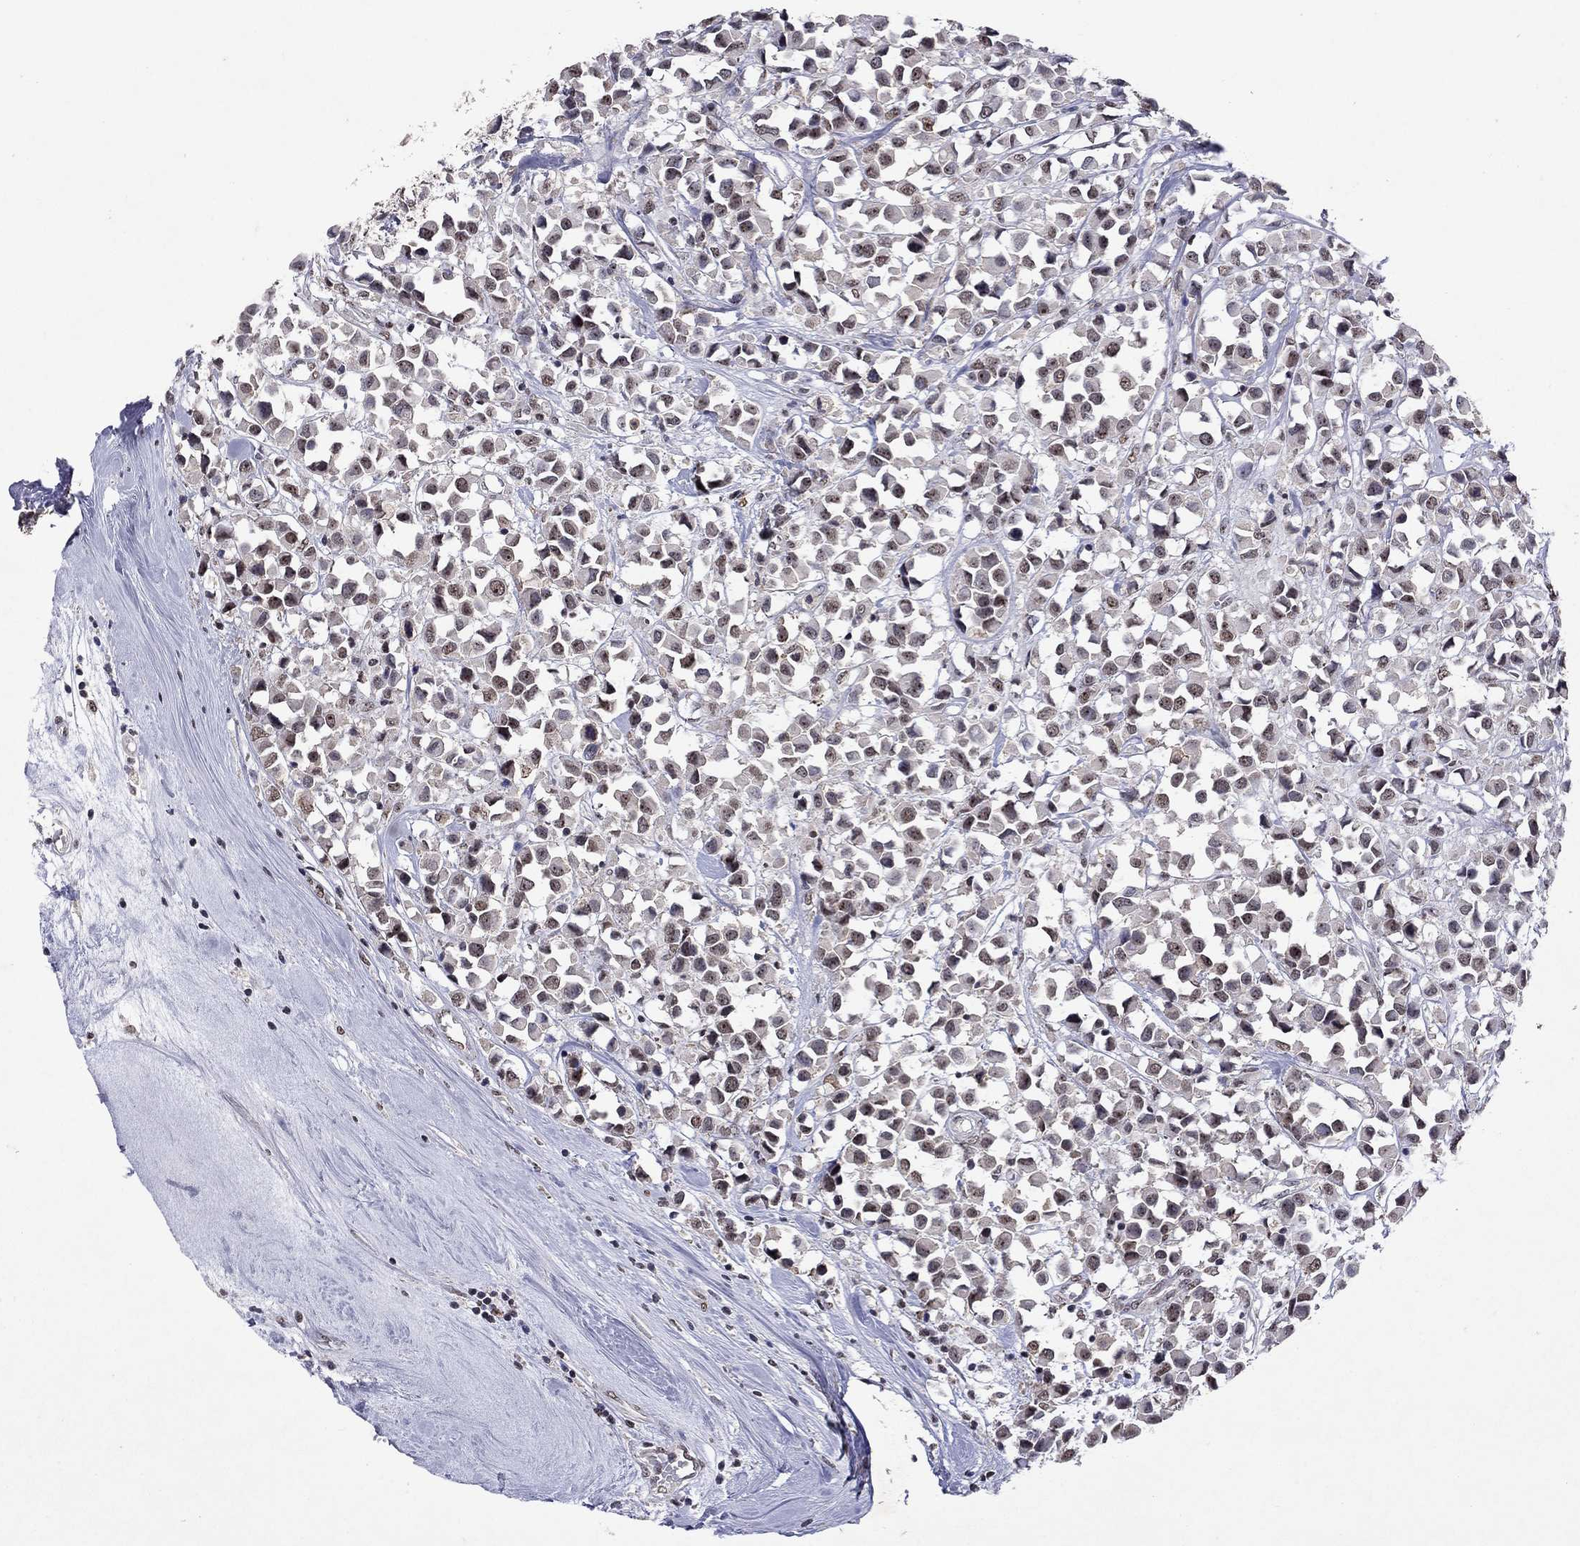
{"staining": {"intensity": "weak", "quantity": "25%-75%", "location": "nuclear"}, "tissue": "breast cancer", "cell_type": "Tumor cells", "image_type": "cancer", "snomed": [{"axis": "morphology", "description": "Duct carcinoma"}, {"axis": "topography", "description": "Breast"}], "caption": "The micrograph reveals staining of breast invasive ductal carcinoma, revealing weak nuclear protein expression (brown color) within tumor cells.", "gene": "SPOUT1", "patient": {"sex": "female", "age": 61}}